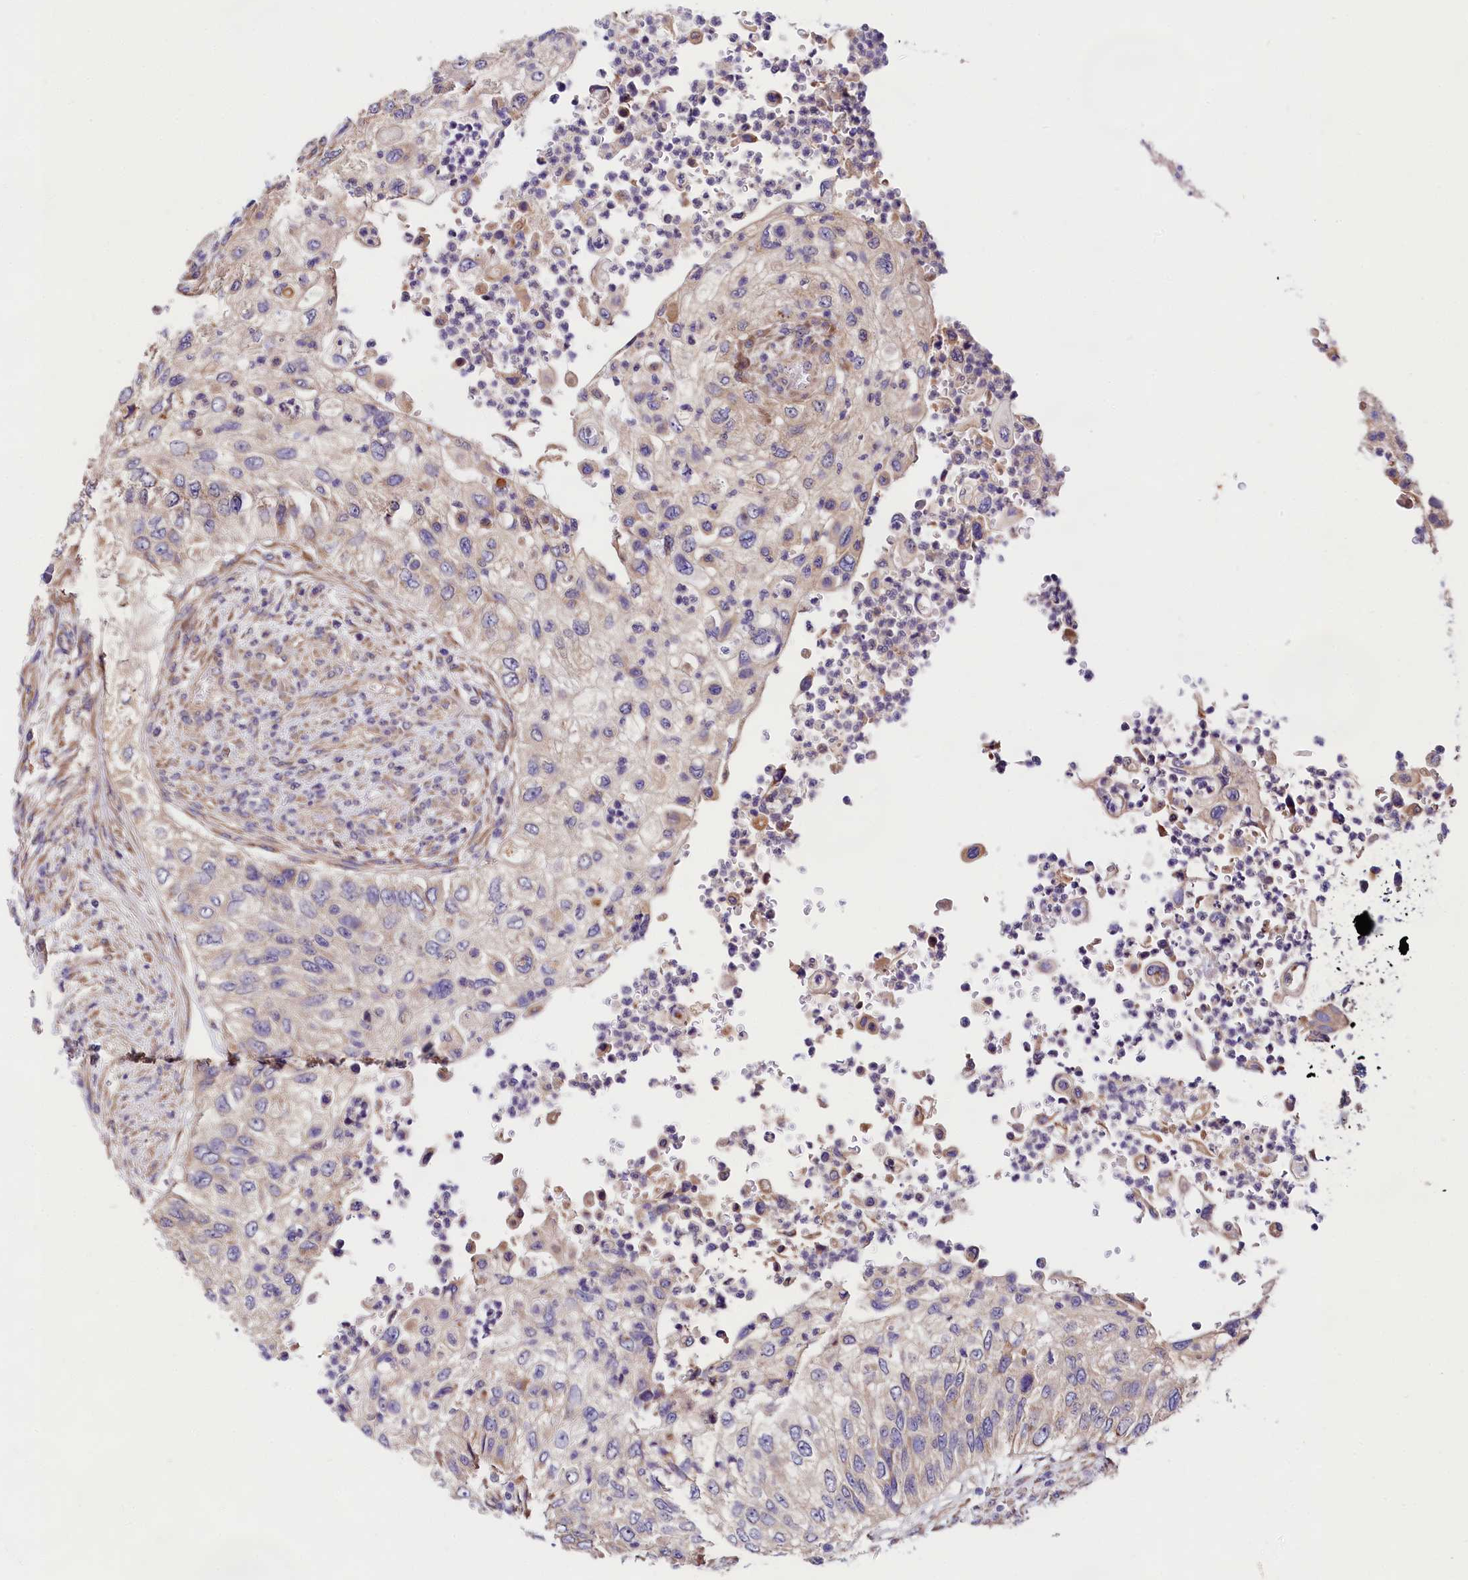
{"staining": {"intensity": "negative", "quantity": "none", "location": "none"}, "tissue": "urothelial cancer", "cell_type": "Tumor cells", "image_type": "cancer", "snomed": [{"axis": "morphology", "description": "Urothelial carcinoma, High grade"}, {"axis": "topography", "description": "Urinary bladder"}], "caption": "Urothelial cancer was stained to show a protein in brown. There is no significant positivity in tumor cells.", "gene": "SPG11", "patient": {"sex": "female", "age": 60}}